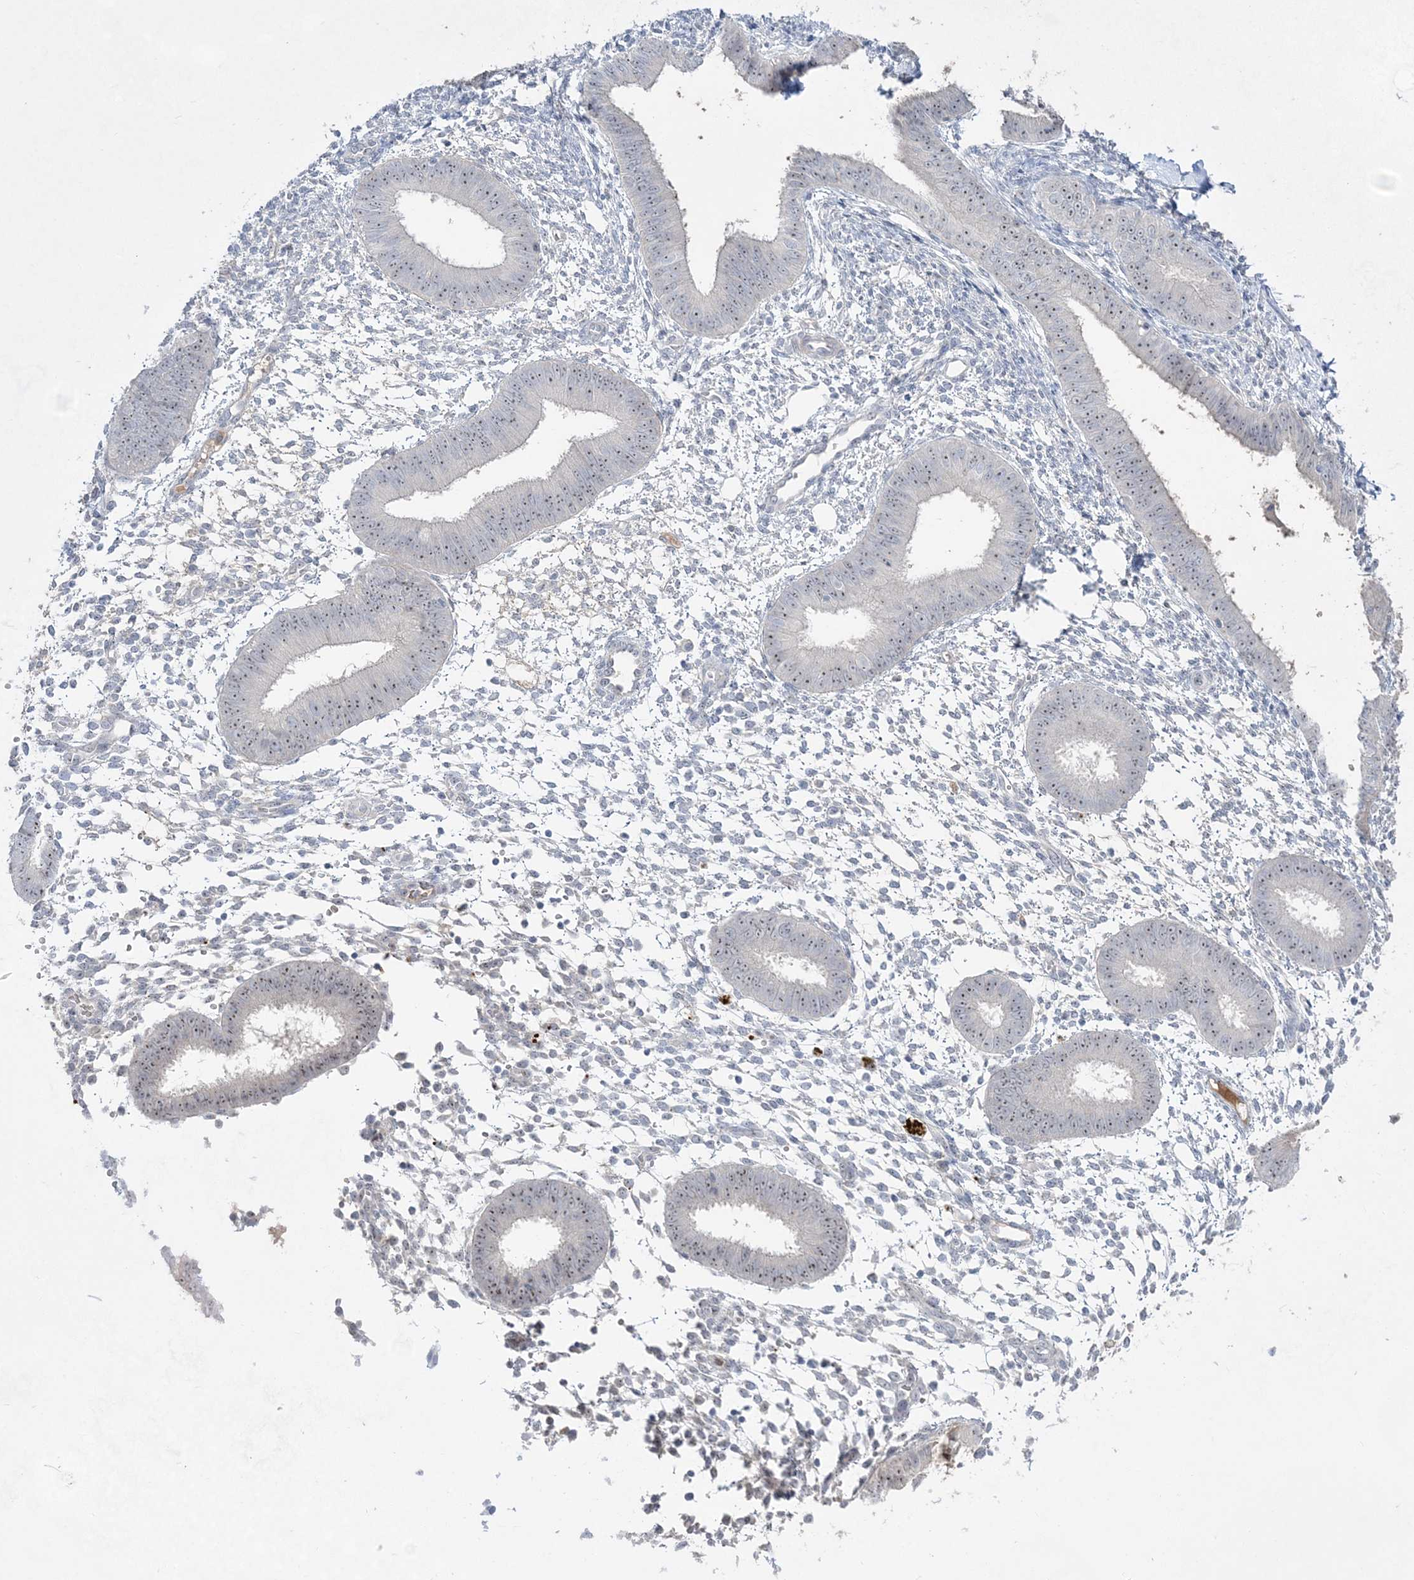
{"staining": {"intensity": "negative", "quantity": "none", "location": "none"}, "tissue": "endometrium", "cell_type": "Cells in endometrial stroma", "image_type": "normal", "snomed": [{"axis": "morphology", "description": "Normal tissue, NOS"}, {"axis": "topography", "description": "Uterus"}, {"axis": "topography", "description": "Endometrium"}], "caption": "Endometrium stained for a protein using immunohistochemistry reveals no staining cells in endometrial stroma.", "gene": "NOP16", "patient": {"sex": "female", "age": 48}}